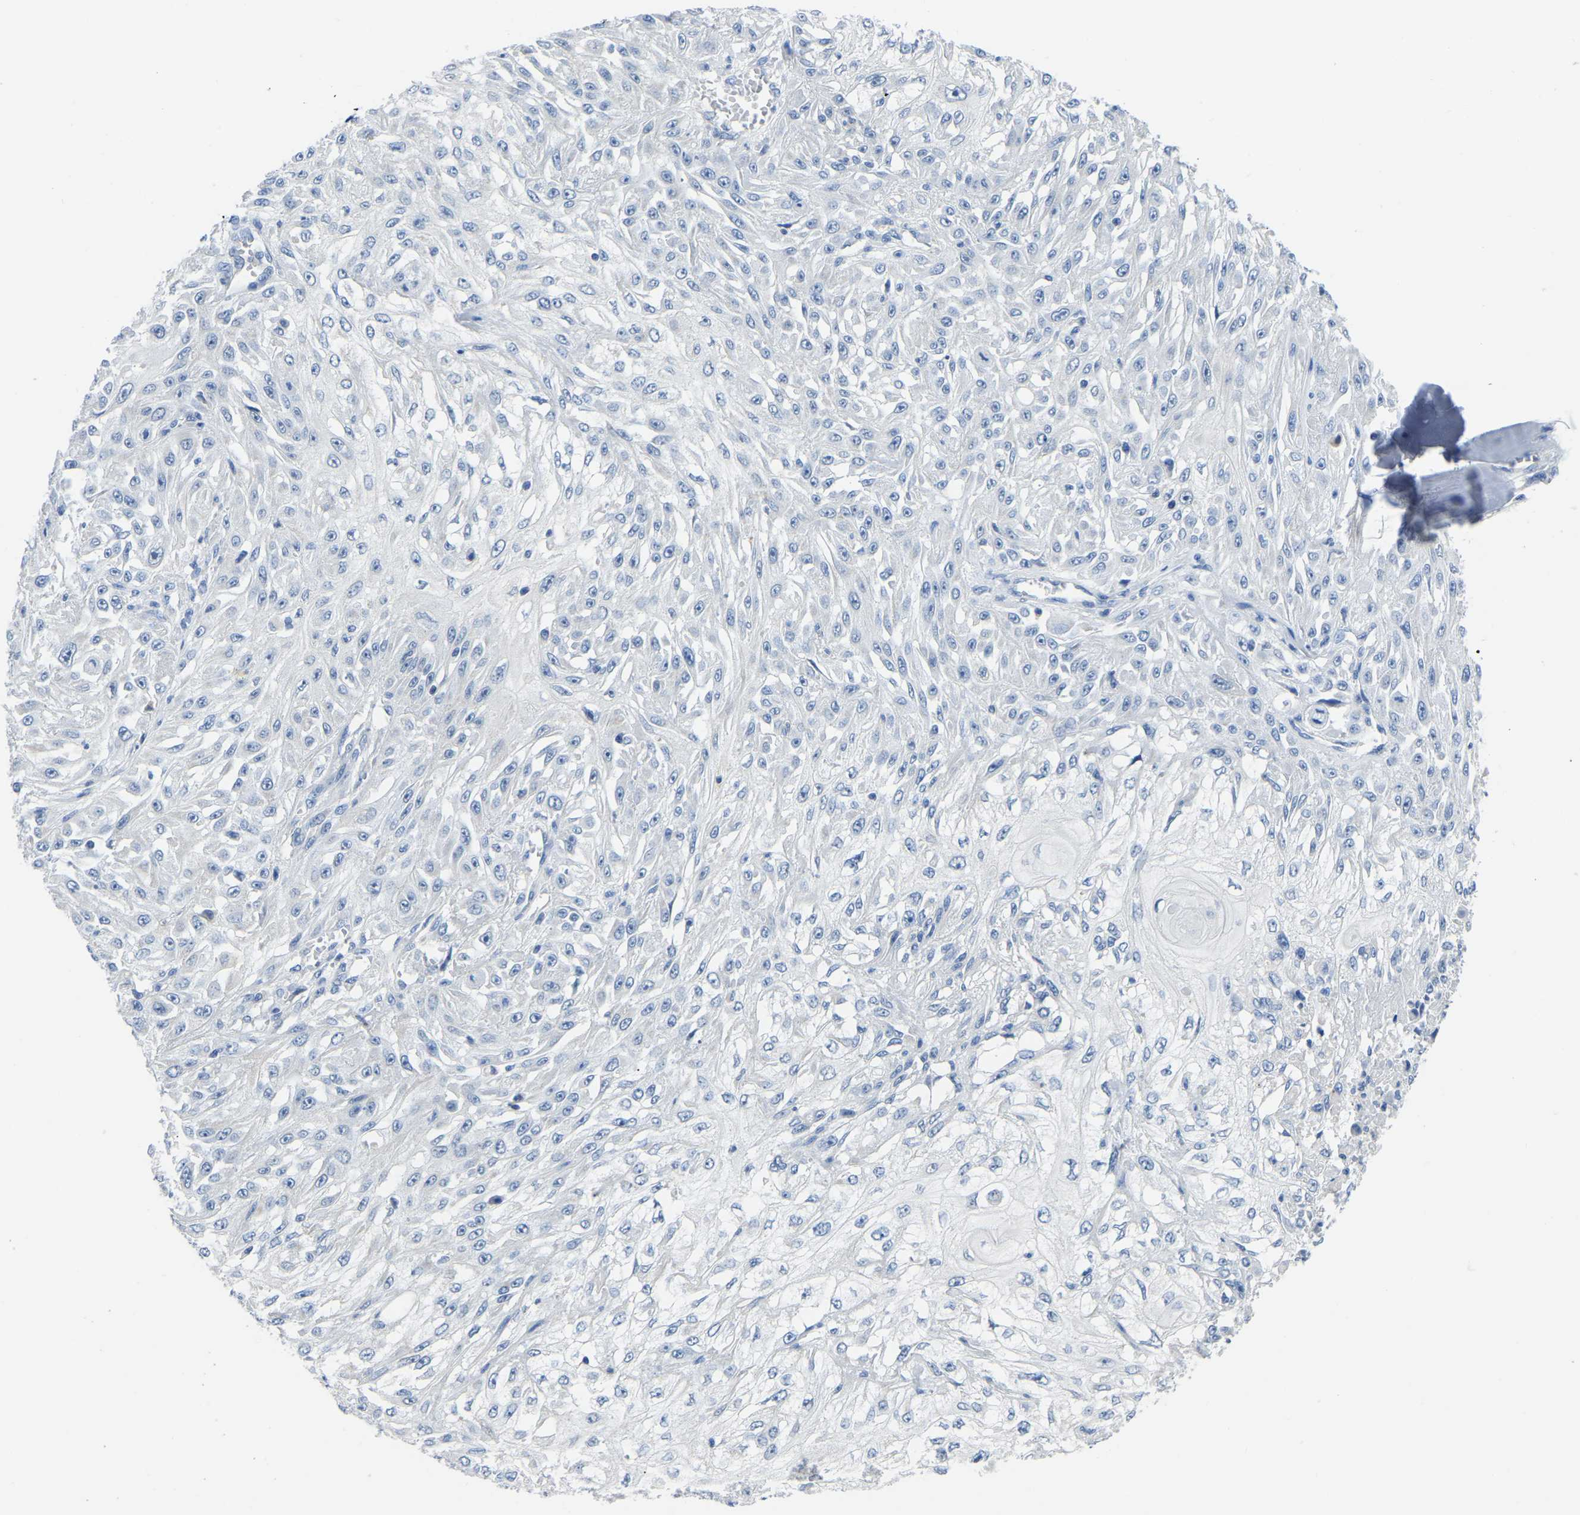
{"staining": {"intensity": "negative", "quantity": "none", "location": "none"}, "tissue": "skin cancer", "cell_type": "Tumor cells", "image_type": "cancer", "snomed": [{"axis": "morphology", "description": "Squamous cell carcinoma, NOS"}, {"axis": "morphology", "description": "Squamous cell carcinoma, metastatic, NOS"}, {"axis": "topography", "description": "Skin"}, {"axis": "topography", "description": "Lymph node"}], "caption": "Human skin cancer (metastatic squamous cell carcinoma) stained for a protein using IHC shows no expression in tumor cells.", "gene": "ETFA", "patient": {"sex": "male", "age": 75}}